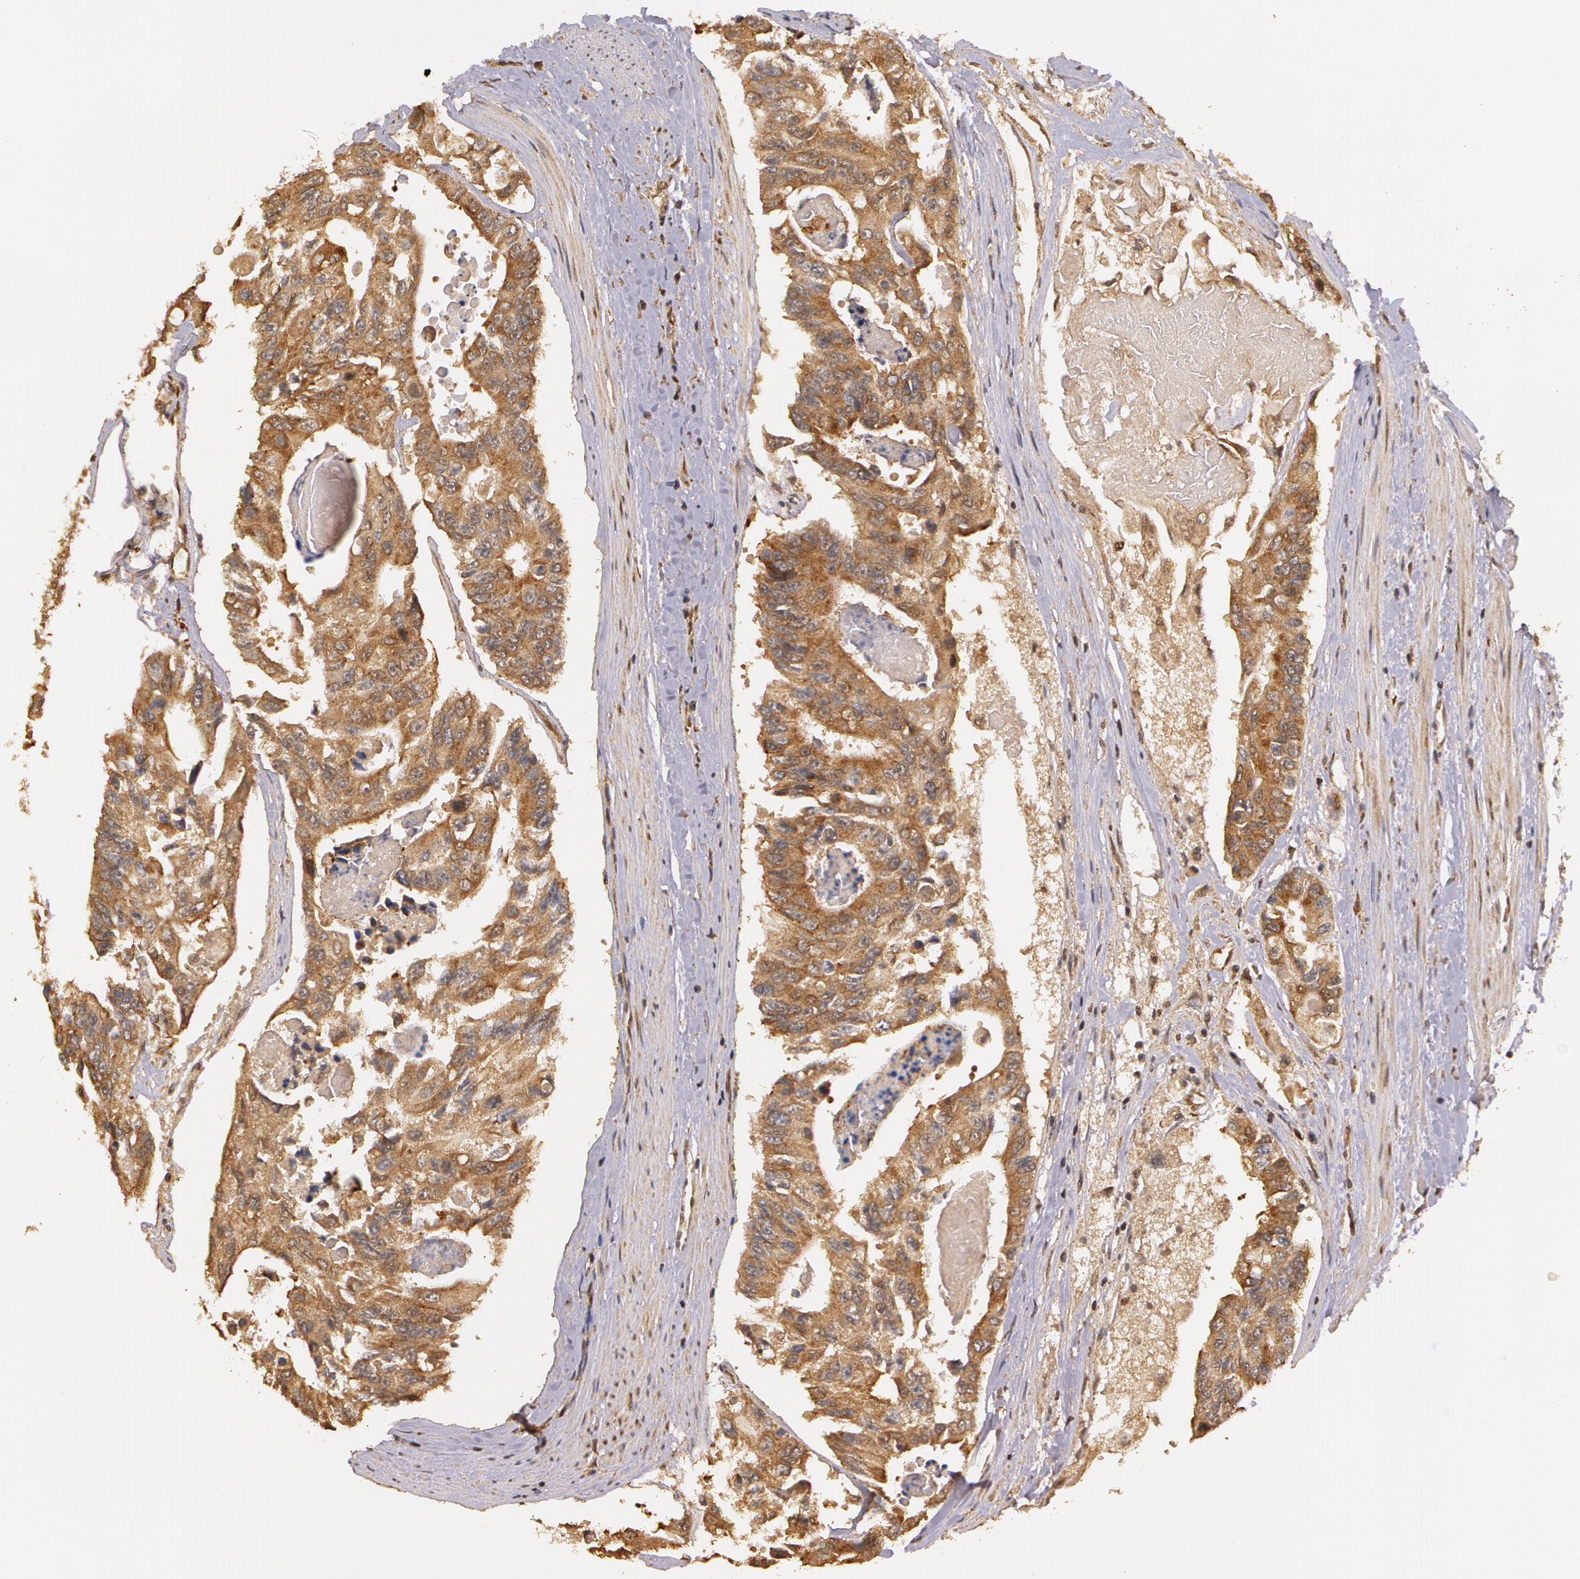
{"staining": {"intensity": "moderate", "quantity": ">75%", "location": "cytoplasmic/membranous"}, "tissue": "colorectal cancer", "cell_type": "Tumor cells", "image_type": "cancer", "snomed": [{"axis": "morphology", "description": "Adenocarcinoma, NOS"}, {"axis": "topography", "description": "Colon"}], "caption": "A brown stain shows moderate cytoplasmic/membranous positivity of a protein in adenocarcinoma (colorectal) tumor cells. (DAB = brown stain, brightfield microscopy at high magnification).", "gene": "ASCC2", "patient": {"sex": "female", "age": 86}}